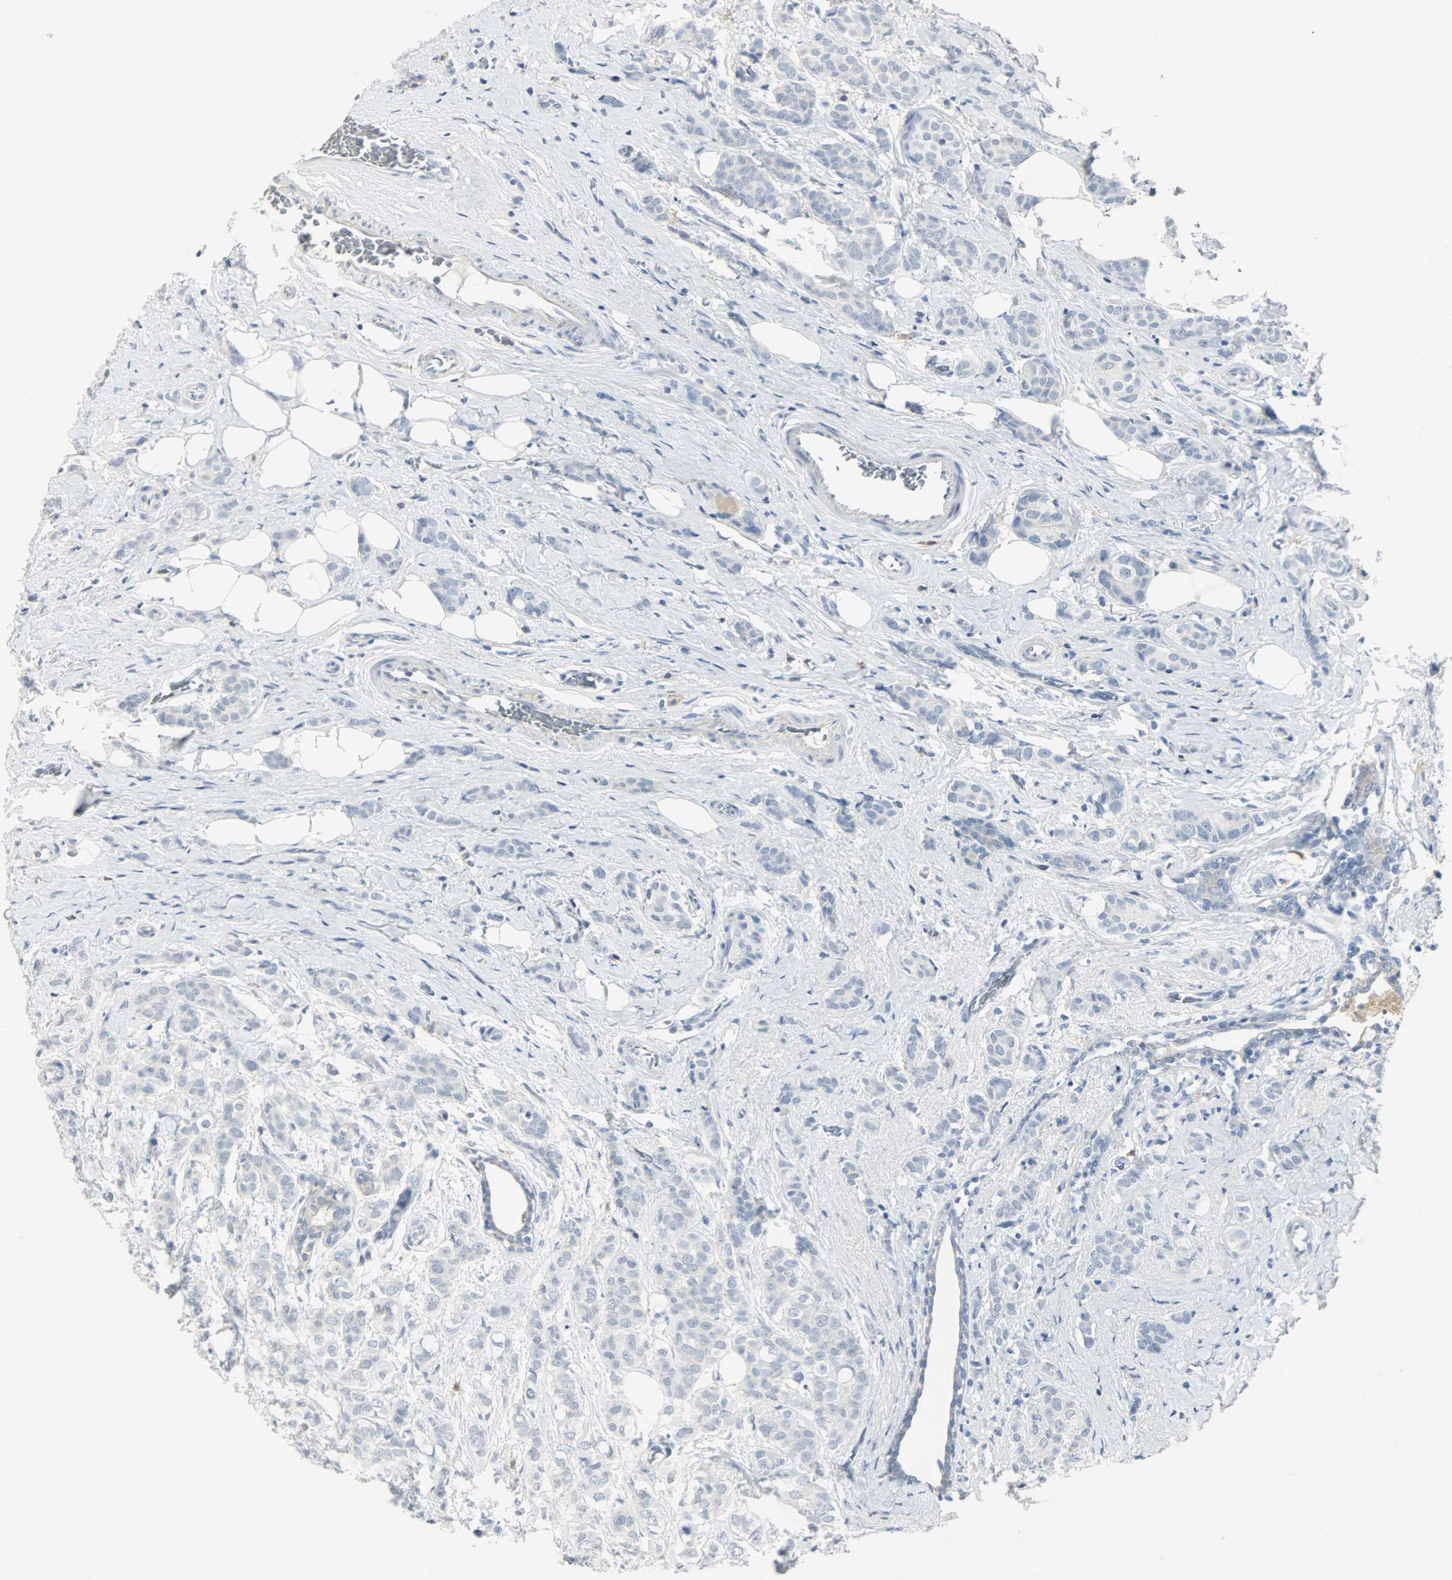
{"staining": {"intensity": "negative", "quantity": "none", "location": "none"}, "tissue": "breast cancer", "cell_type": "Tumor cells", "image_type": "cancer", "snomed": [{"axis": "morphology", "description": "Lobular carcinoma"}, {"axis": "topography", "description": "Breast"}], "caption": "Human breast cancer (lobular carcinoma) stained for a protein using immunohistochemistry shows no staining in tumor cells.", "gene": "KIT", "patient": {"sex": "female", "age": 60}}